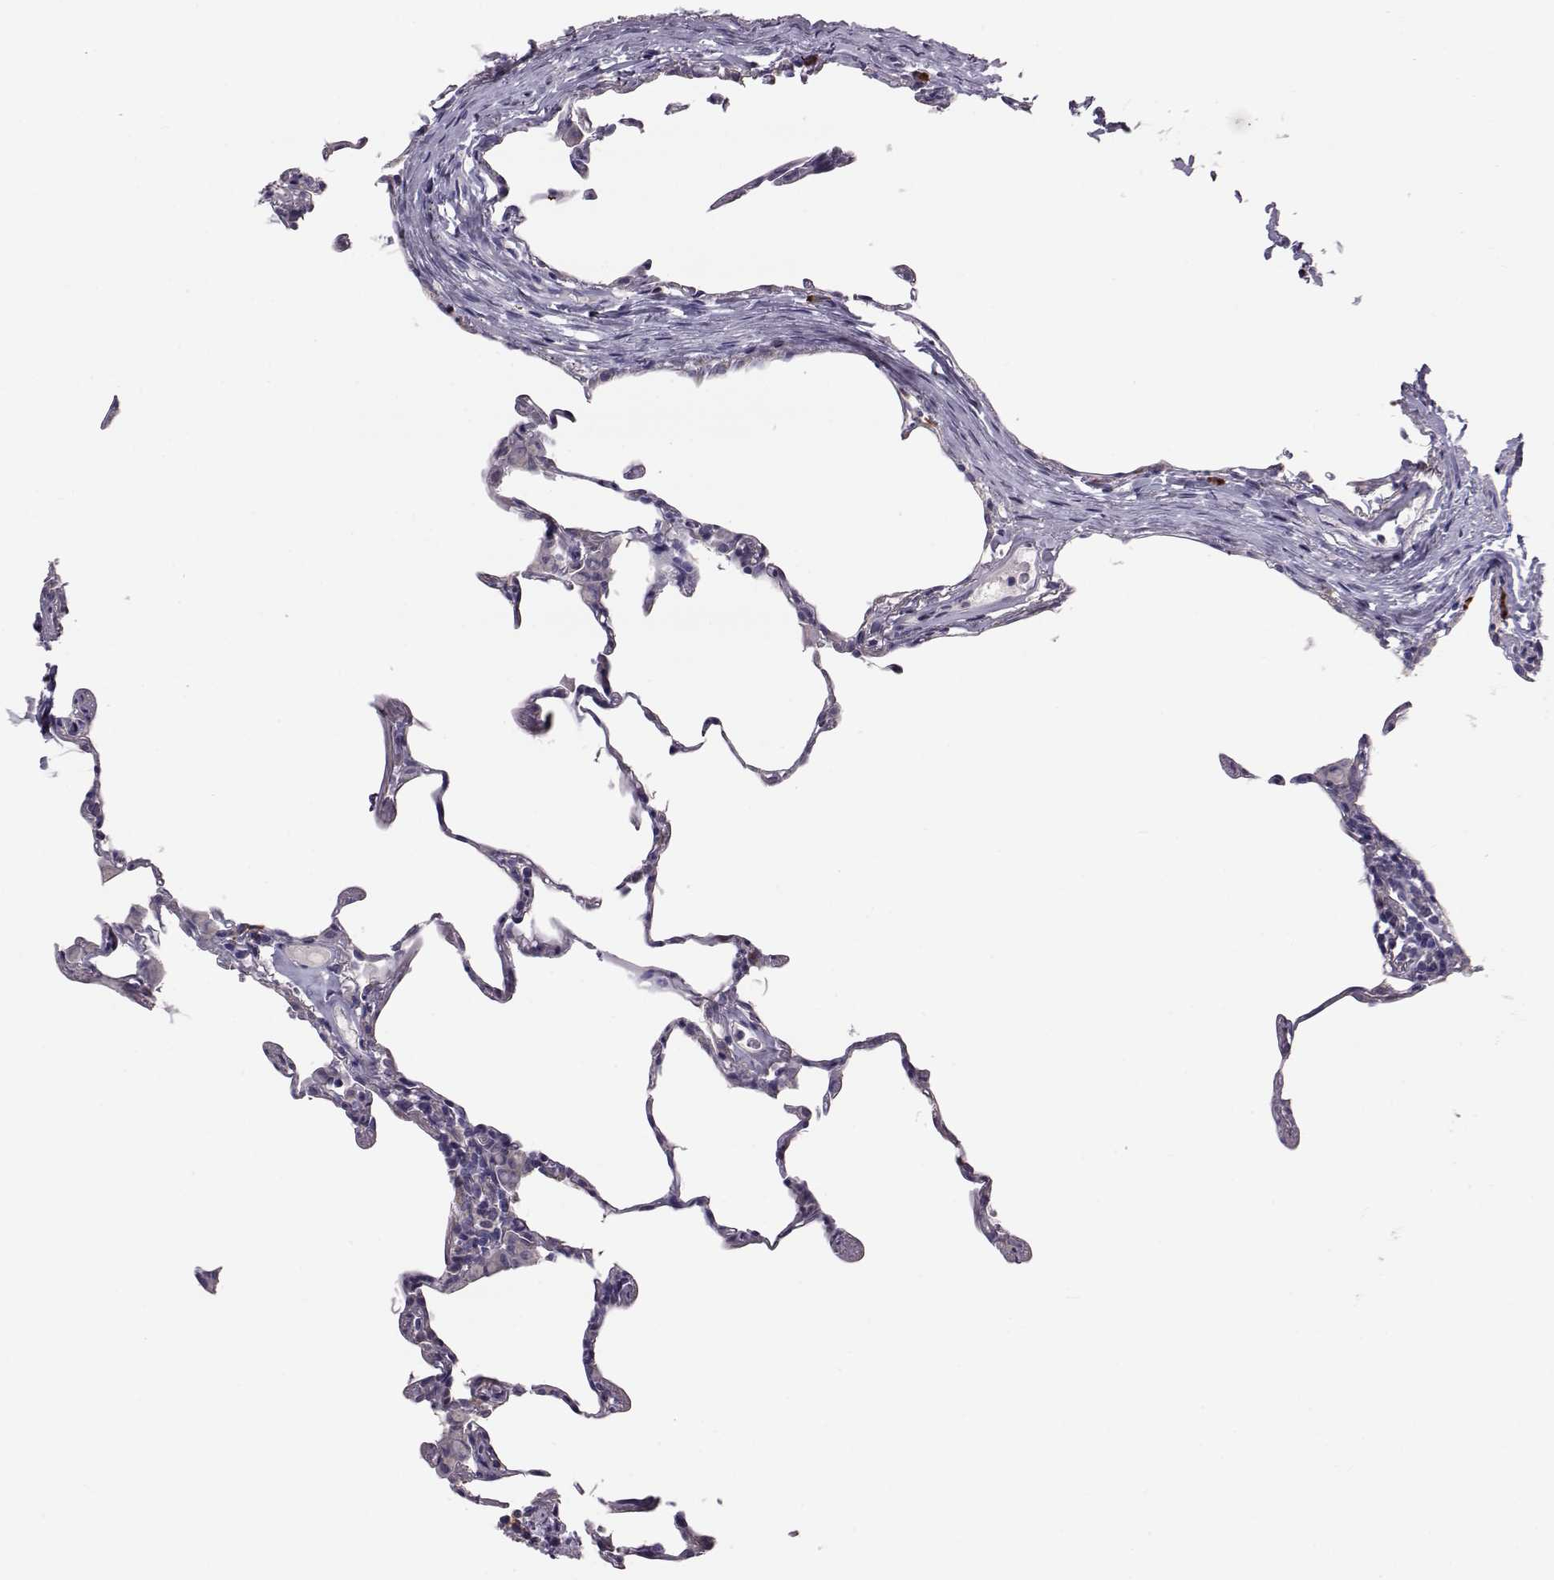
{"staining": {"intensity": "negative", "quantity": "none", "location": "none"}, "tissue": "lung", "cell_type": "Alveolar cells", "image_type": "normal", "snomed": [{"axis": "morphology", "description": "Normal tissue, NOS"}, {"axis": "topography", "description": "Lung"}], "caption": "Alveolar cells show no significant protein staining in normal lung. Nuclei are stained in blue.", "gene": "ADGRG5", "patient": {"sex": "female", "age": 57}}